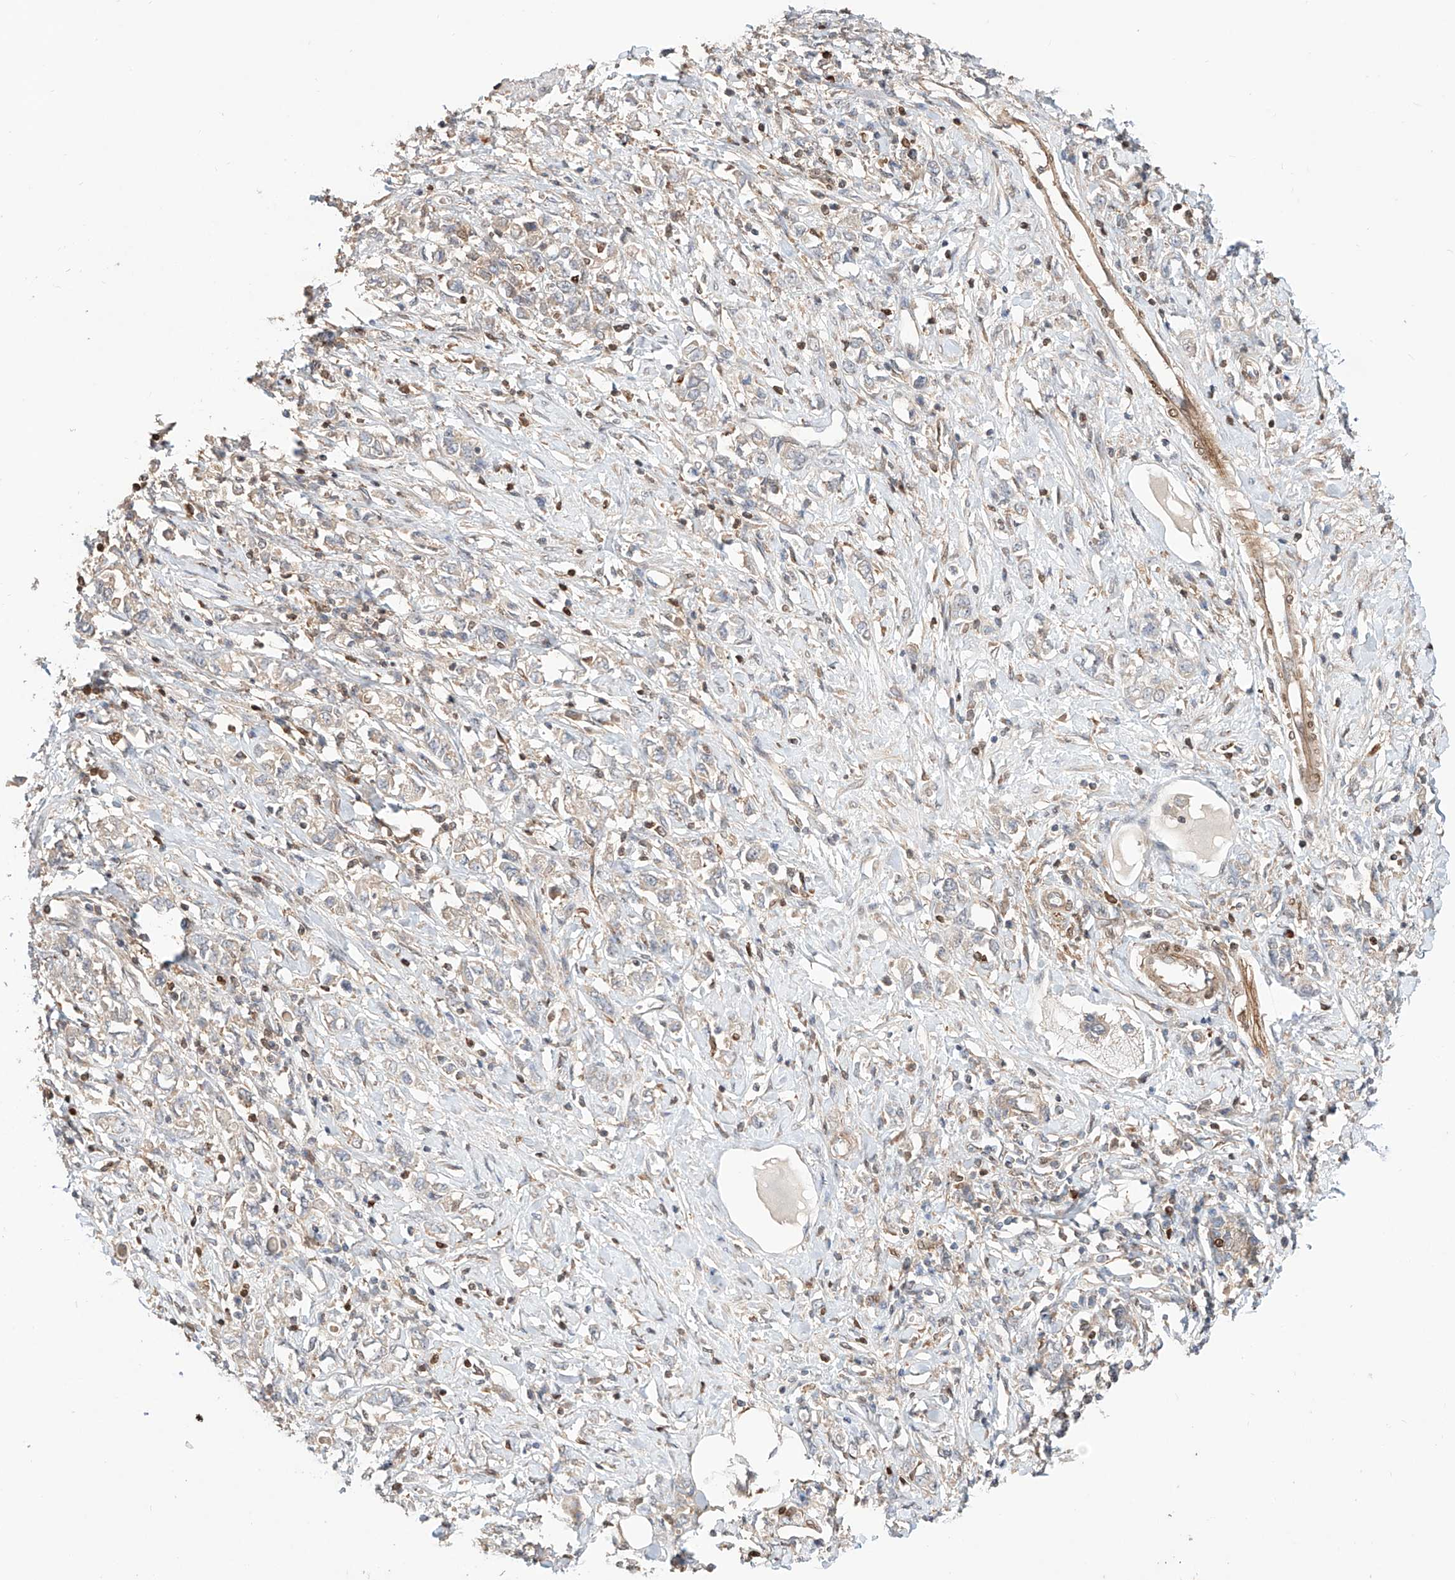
{"staining": {"intensity": "weak", "quantity": "<25%", "location": "cytoplasmic/membranous"}, "tissue": "stomach cancer", "cell_type": "Tumor cells", "image_type": "cancer", "snomed": [{"axis": "morphology", "description": "Adenocarcinoma, NOS"}, {"axis": "topography", "description": "Stomach"}], "caption": "Protein analysis of stomach cancer exhibits no significant staining in tumor cells.", "gene": "IGSF22", "patient": {"sex": "female", "age": 76}}